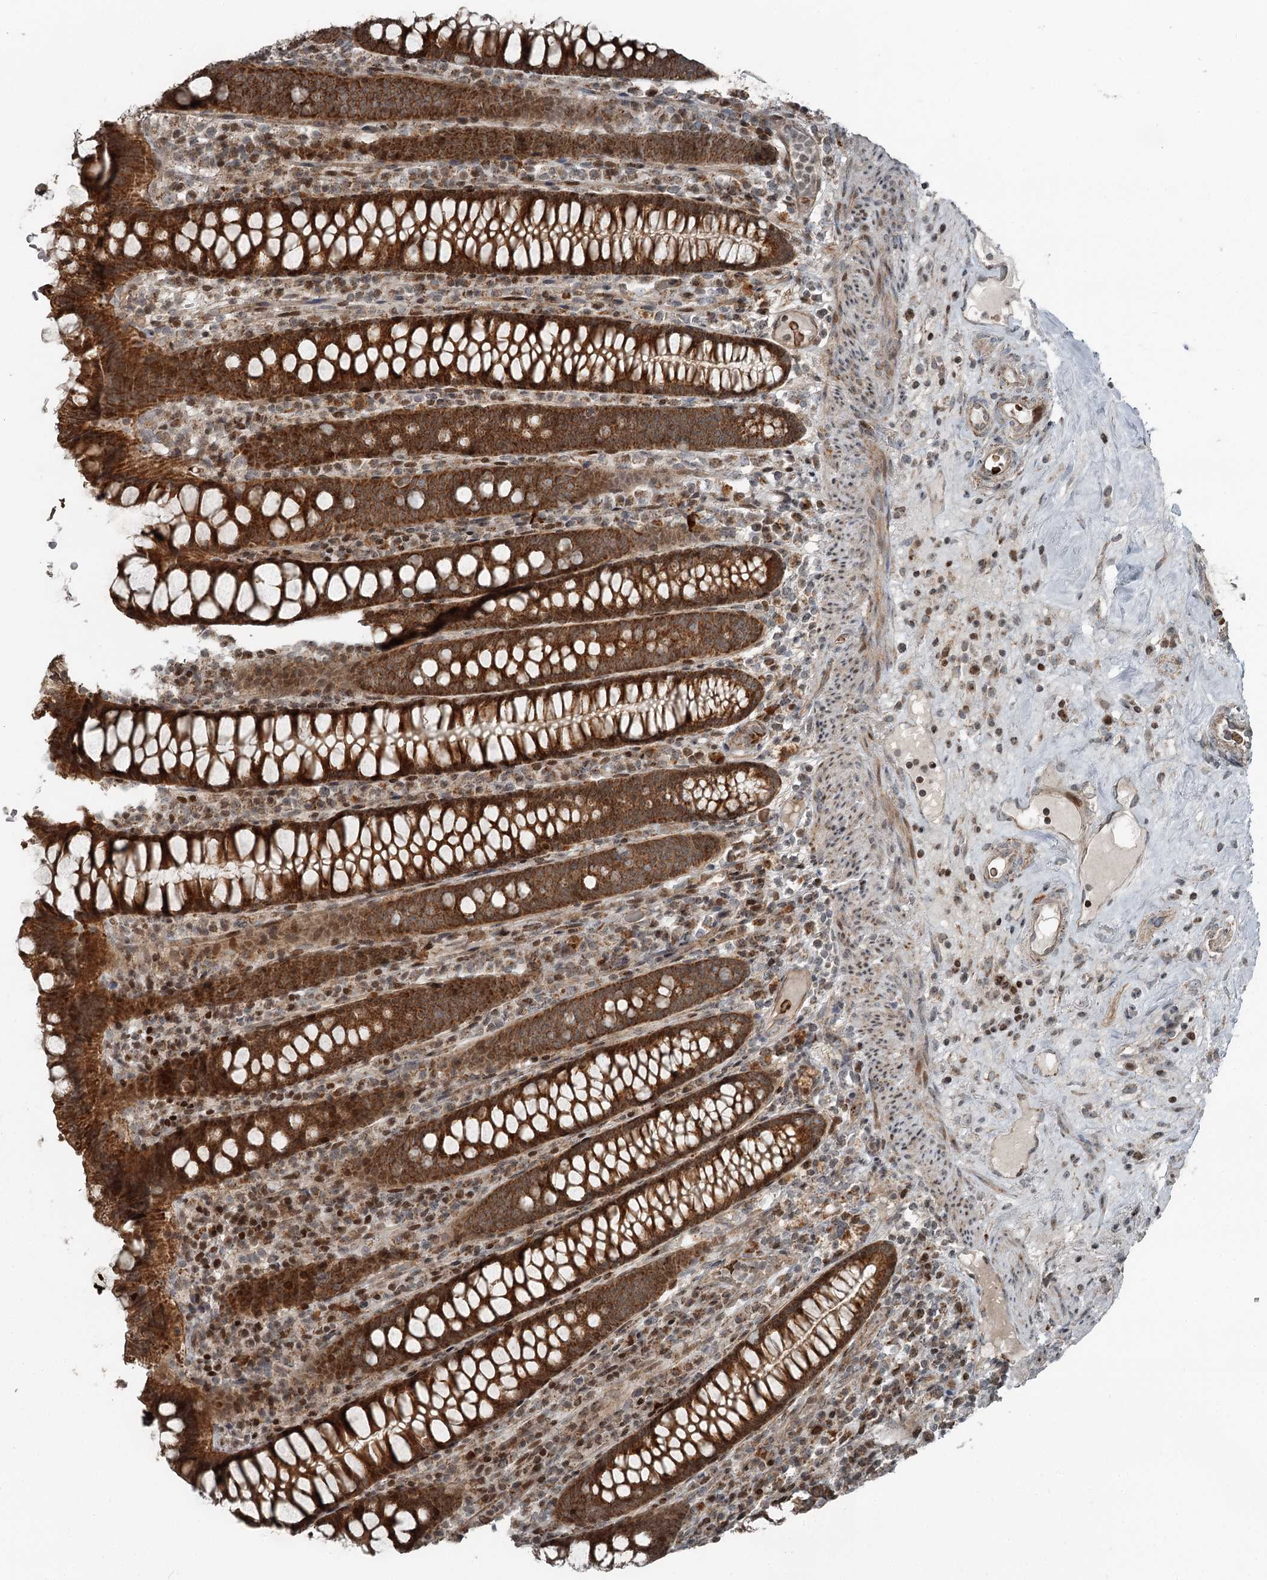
{"staining": {"intensity": "weak", "quantity": "25%-75%", "location": "cytoplasmic/membranous"}, "tissue": "colon", "cell_type": "Endothelial cells", "image_type": "normal", "snomed": [{"axis": "morphology", "description": "Normal tissue, NOS"}, {"axis": "topography", "description": "Colon"}], "caption": "A brown stain labels weak cytoplasmic/membranous positivity of a protein in endothelial cells of unremarkable colon. The staining was performed using DAB, with brown indicating positive protein expression. Nuclei are stained blue with hematoxylin.", "gene": "RASSF8", "patient": {"sex": "female", "age": 79}}